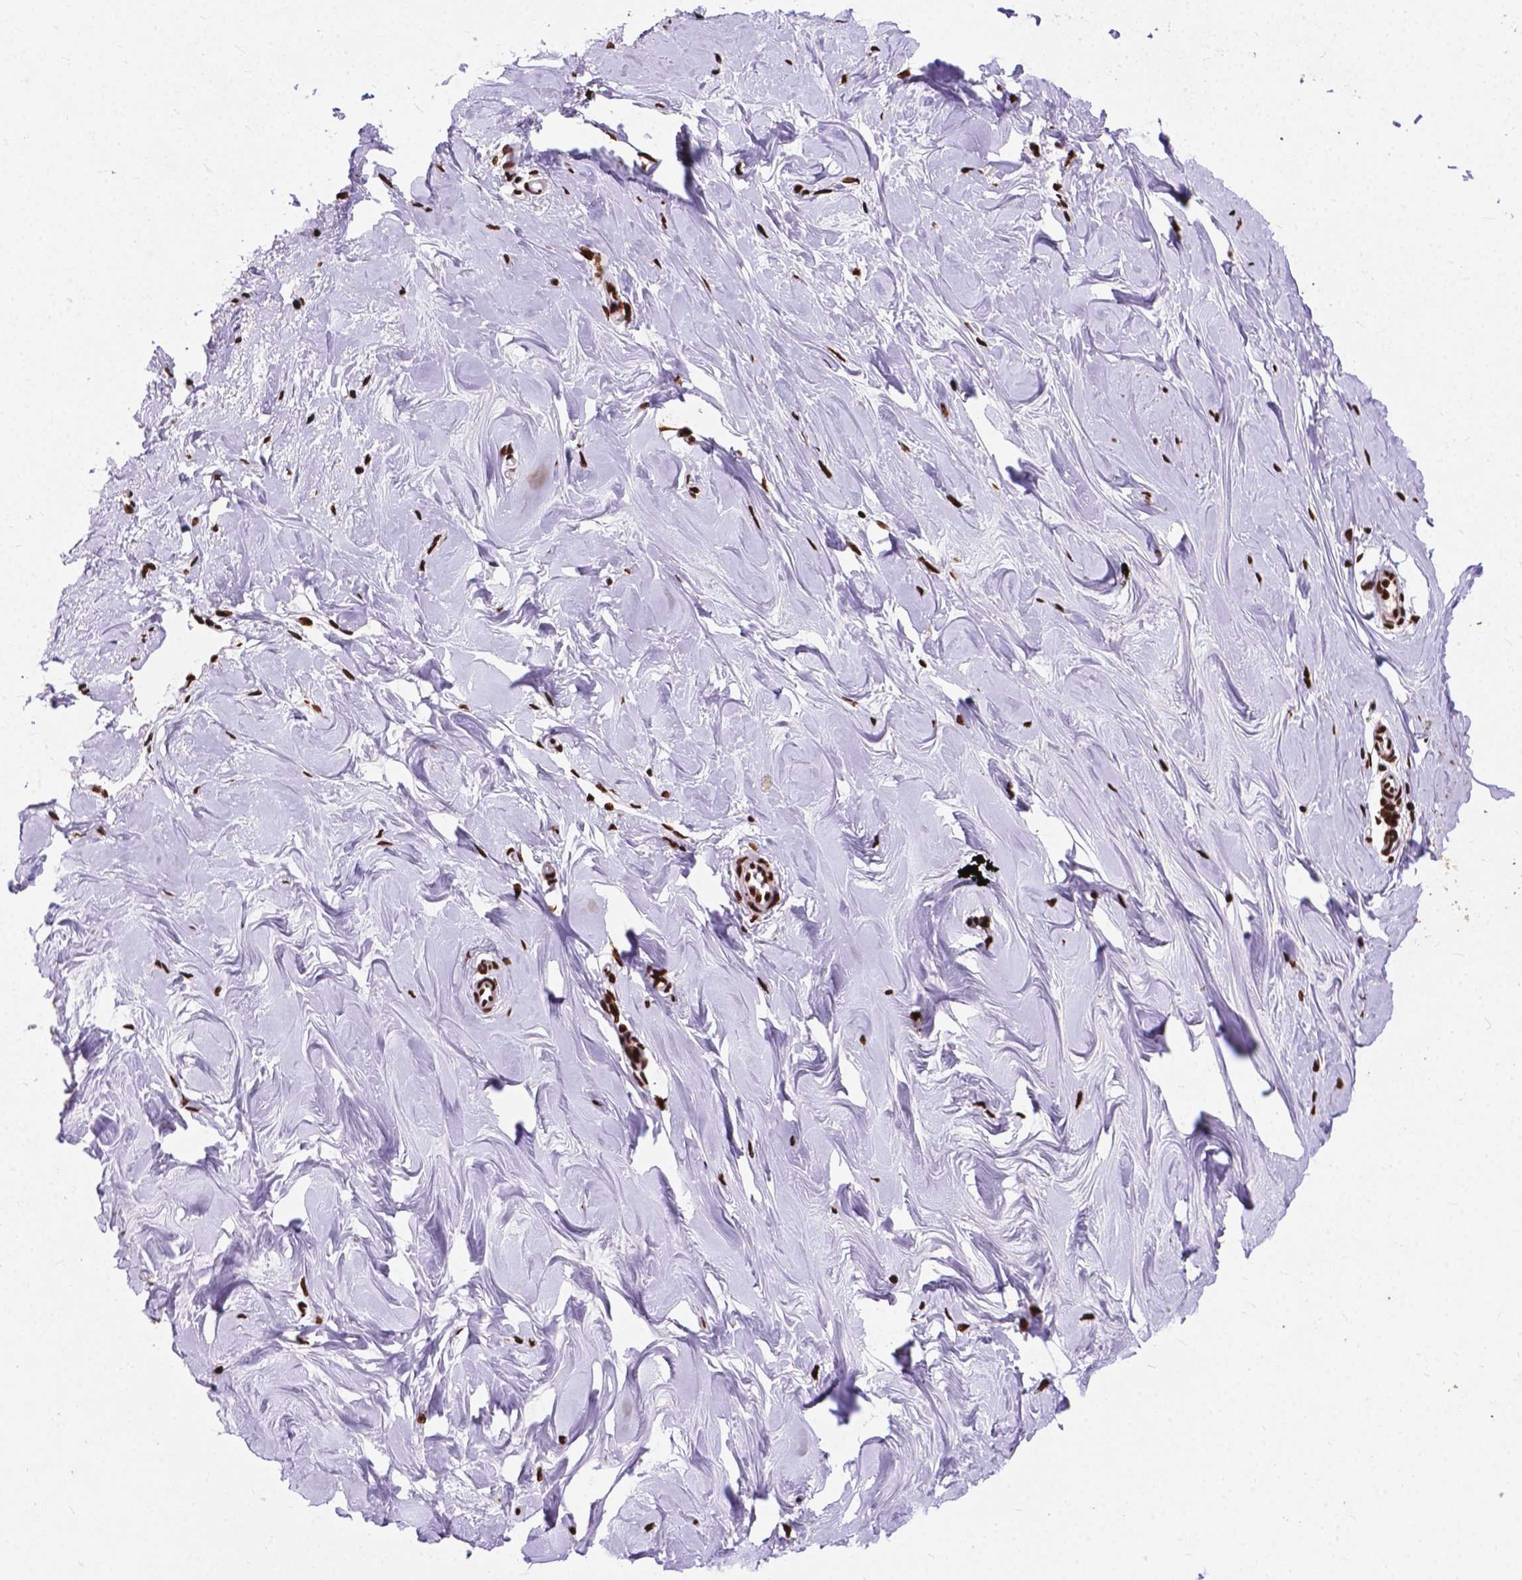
{"staining": {"intensity": "strong", "quantity": "<25%", "location": "nuclear"}, "tissue": "breast", "cell_type": "Adipocytes", "image_type": "normal", "snomed": [{"axis": "morphology", "description": "Normal tissue, NOS"}, {"axis": "topography", "description": "Breast"}], "caption": "Brown immunohistochemical staining in unremarkable breast exhibits strong nuclear expression in about <25% of adipocytes. Nuclei are stained in blue.", "gene": "SMIM5", "patient": {"sex": "female", "age": 27}}